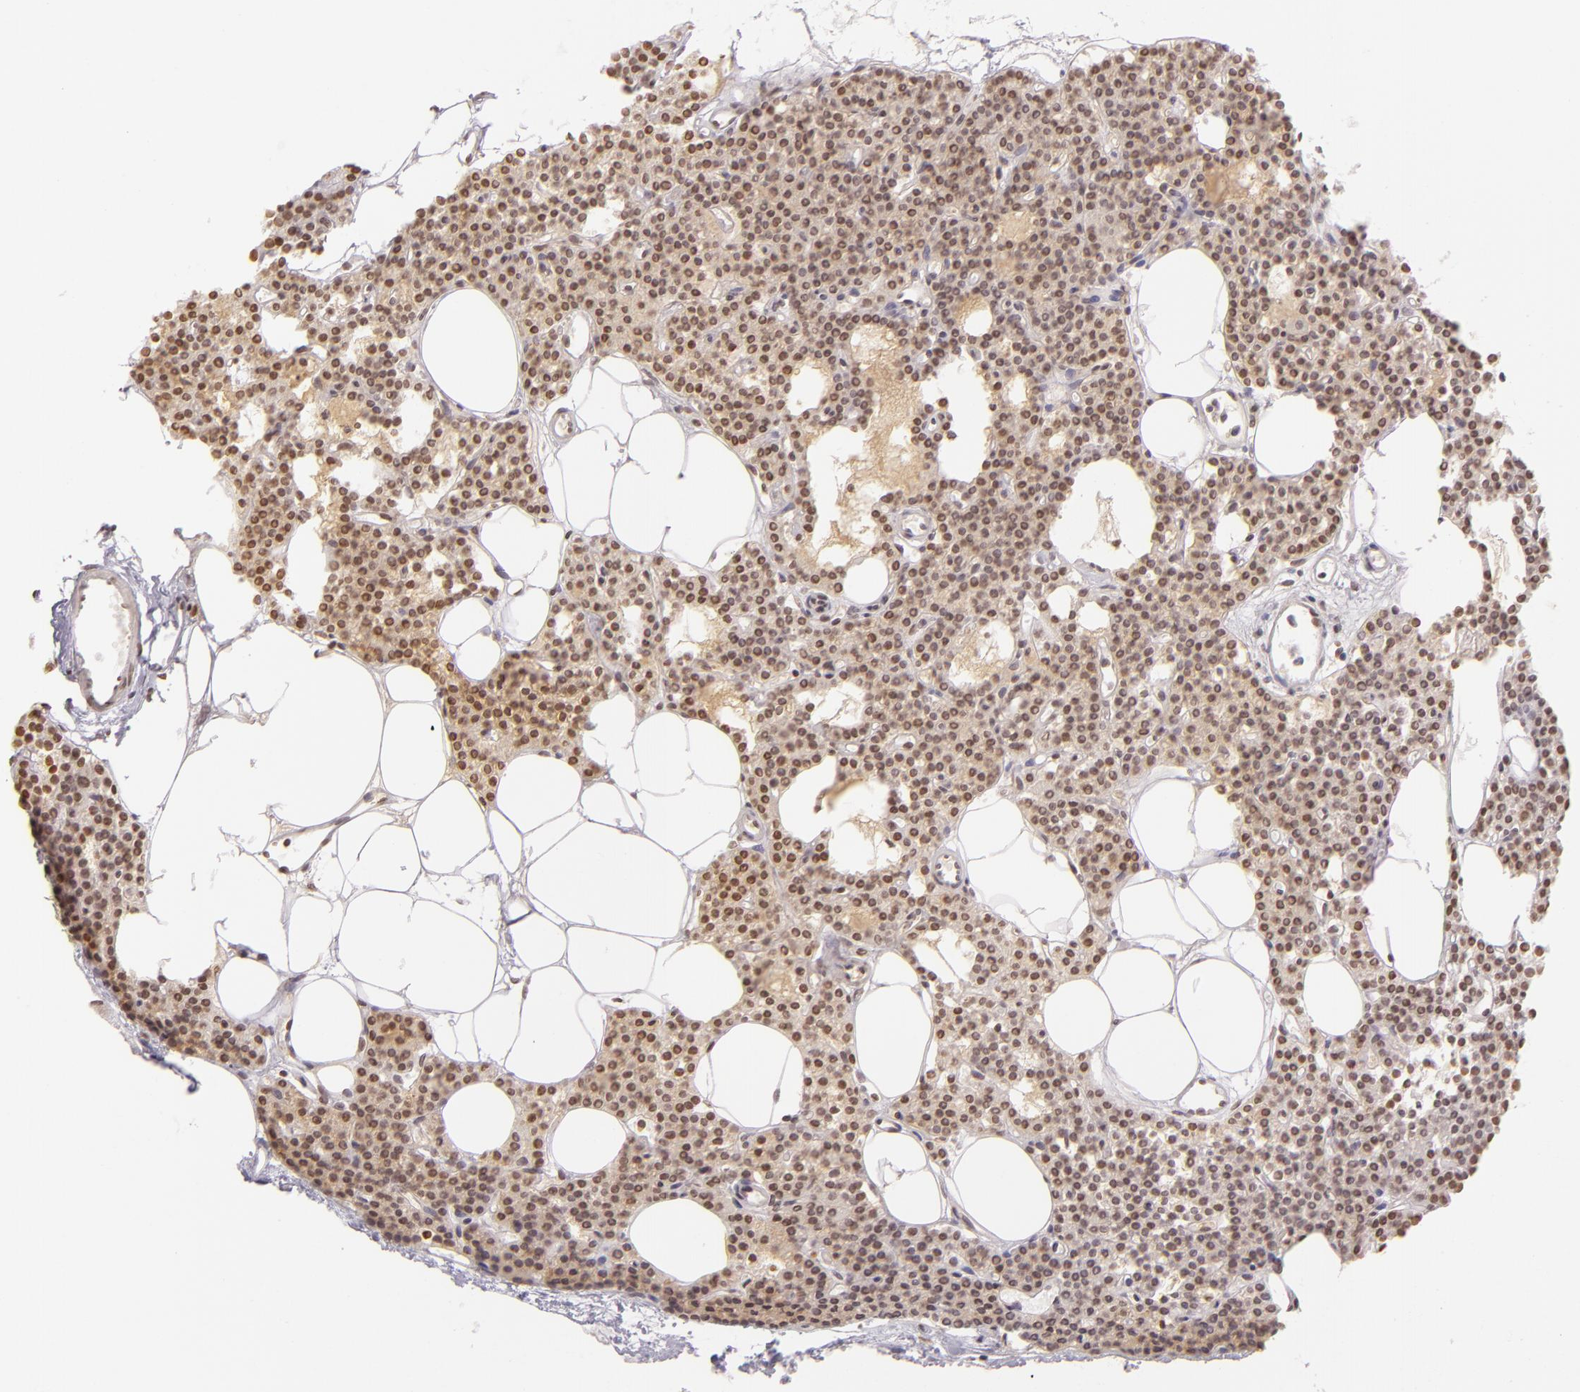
{"staining": {"intensity": "moderate", "quantity": ">75%", "location": "cytoplasmic/membranous,nuclear"}, "tissue": "parathyroid gland", "cell_type": "Glandular cells", "image_type": "normal", "snomed": [{"axis": "morphology", "description": "Normal tissue, NOS"}, {"axis": "topography", "description": "Parathyroid gland"}], "caption": "Moderate cytoplasmic/membranous,nuclear expression is seen in about >75% of glandular cells in unremarkable parathyroid gland.", "gene": "ENSG00000290315", "patient": {"sex": "male", "age": 24}}